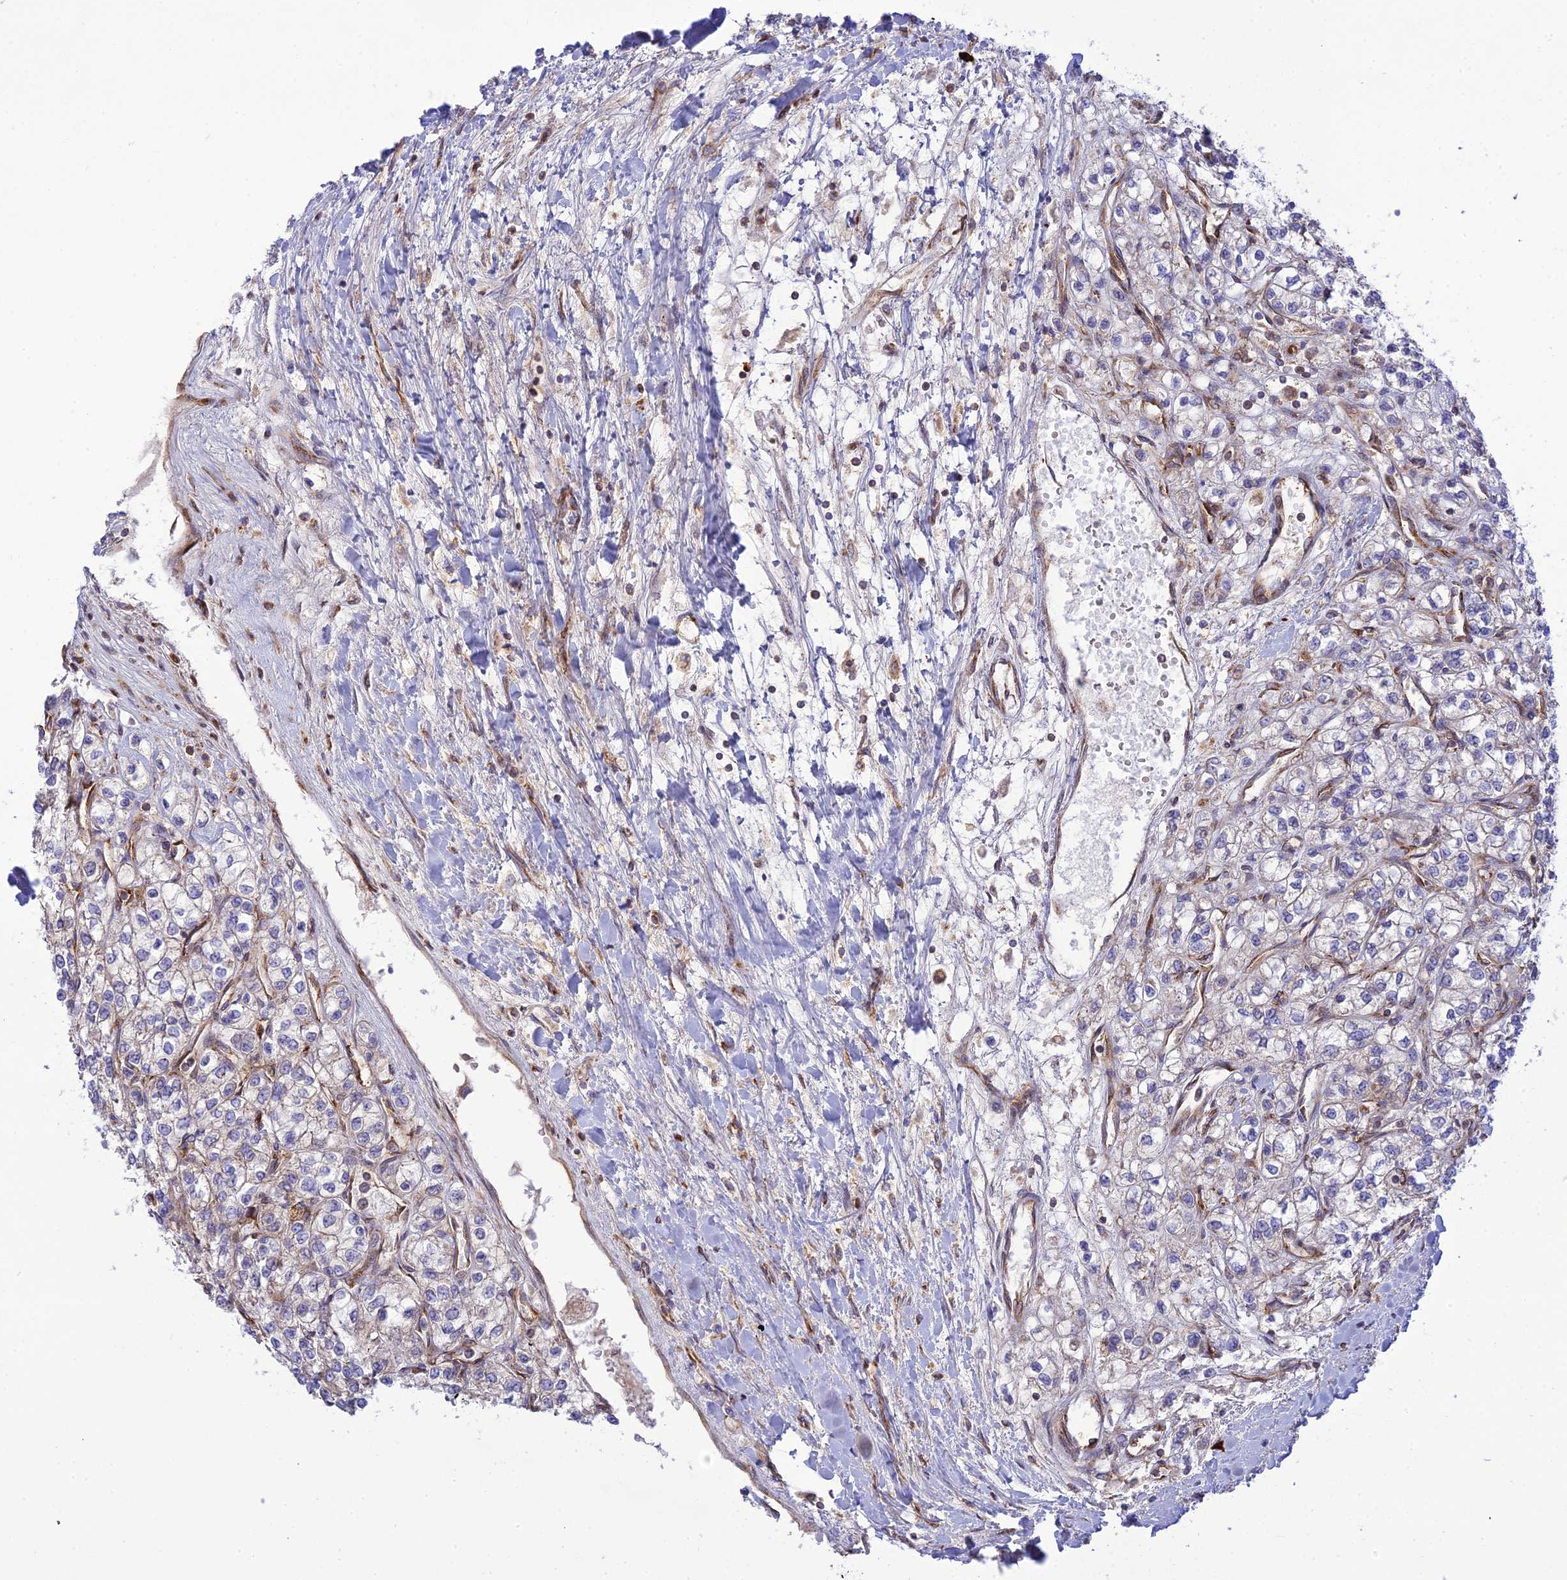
{"staining": {"intensity": "weak", "quantity": "<25%", "location": "cytoplasmic/membranous"}, "tissue": "renal cancer", "cell_type": "Tumor cells", "image_type": "cancer", "snomed": [{"axis": "morphology", "description": "Adenocarcinoma, NOS"}, {"axis": "topography", "description": "Kidney"}], "caption": "High magnification brightfield microscopy of renal cancer stained with DAB (3,3'-diaminobenzidine) (brown) and counterstained with hematoxylin (blue): tumor cells show no significant expression.", "gene": "PIMREG", "patient": {"sex": "male", "age": 80}}